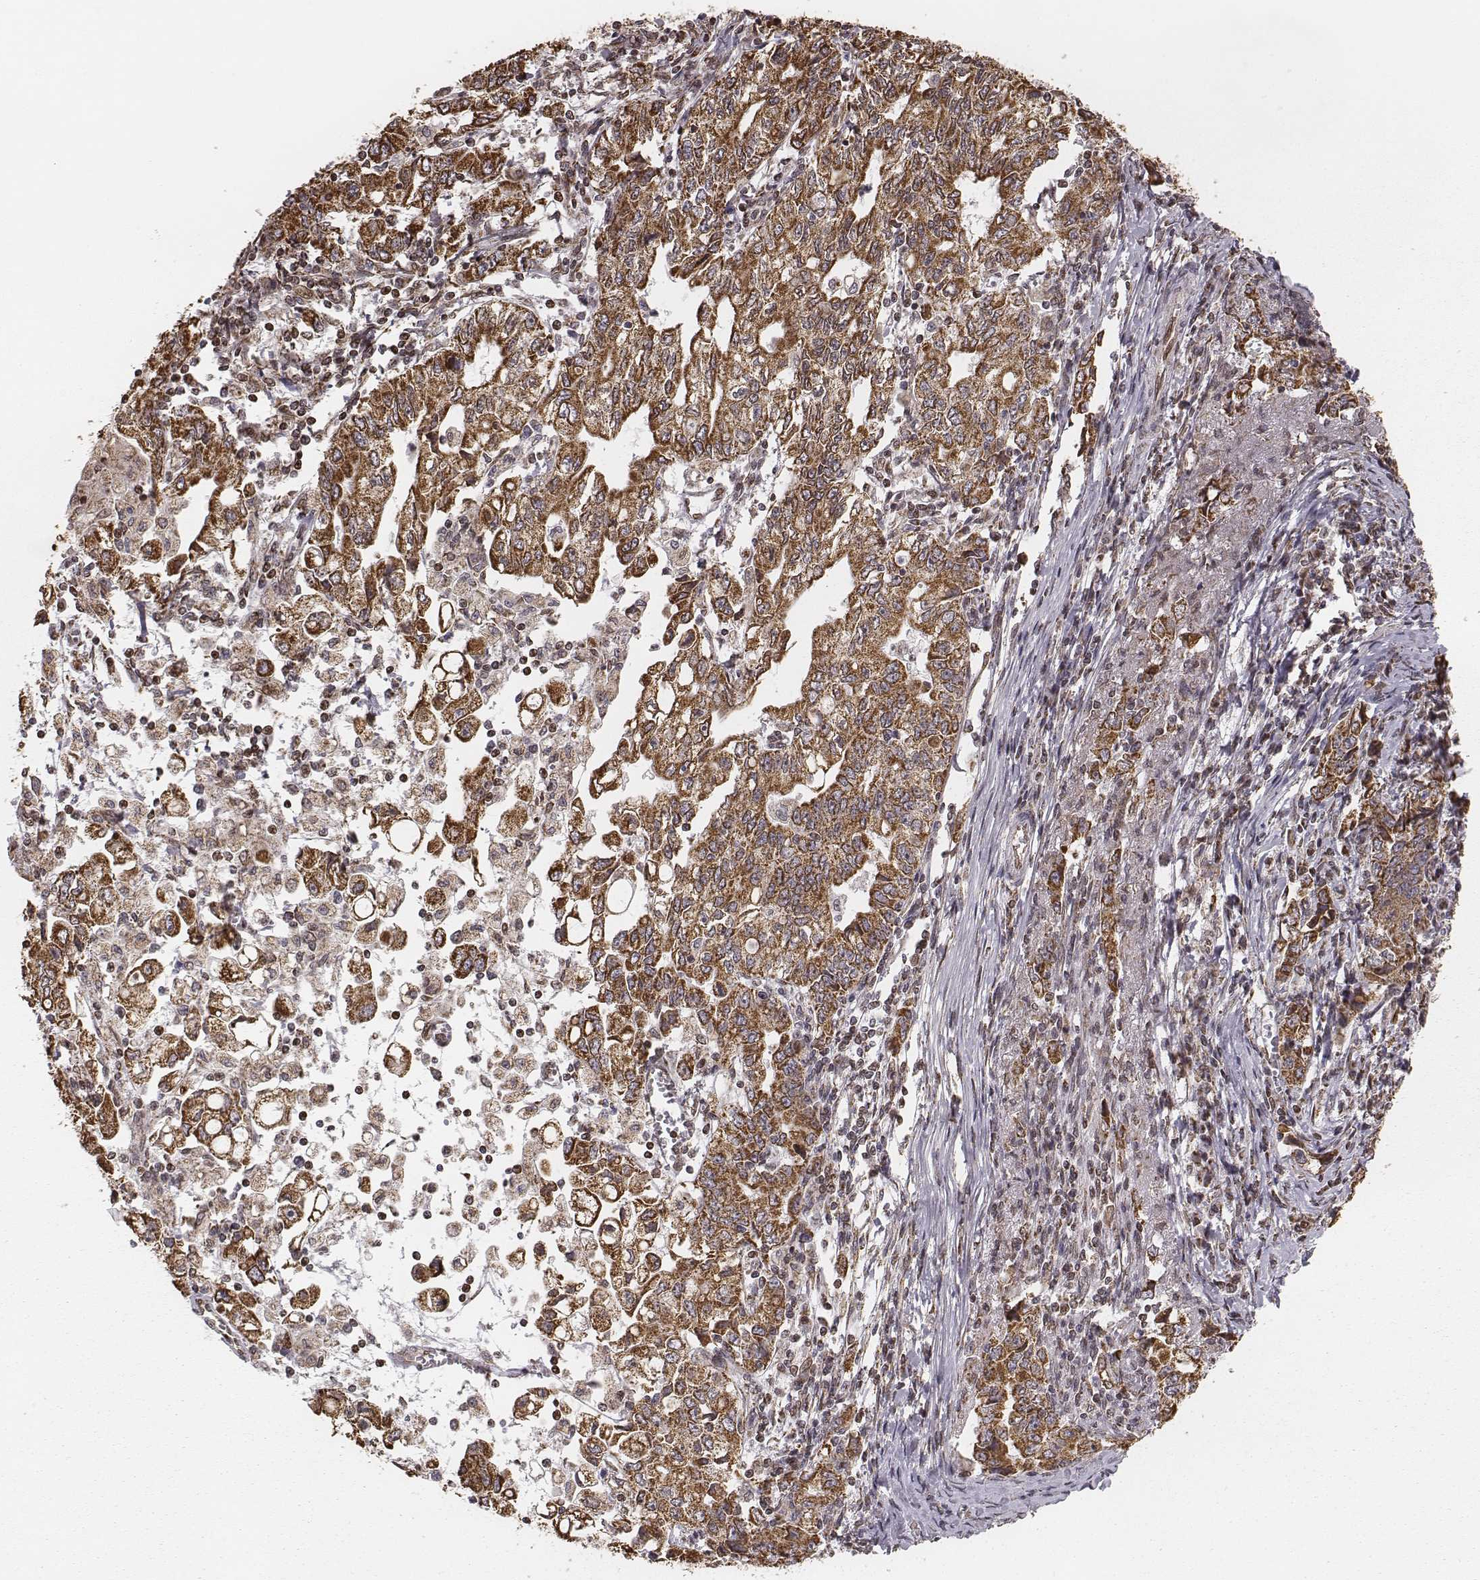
{"staining": {"intensity": "moderate", "quantity": ">75%", "location": "cytoplasmic/membranous"}, "tissue": "stomach cancer", "cell_type": "Tumor cells", "image_type": "cancer", "snomed": [{"axis": "morphology", "description": "Adenocarcinoma, NOS"}, {"axis": "topography", "description": "Stomach, lower"}], "caption": "A brown stain highlights moderate cytoplasmic/membranous expression of a protein in stomach cancer tumor cells.", "gene": "ACOT2", "patient": {"sex": "female", "age": 72}}